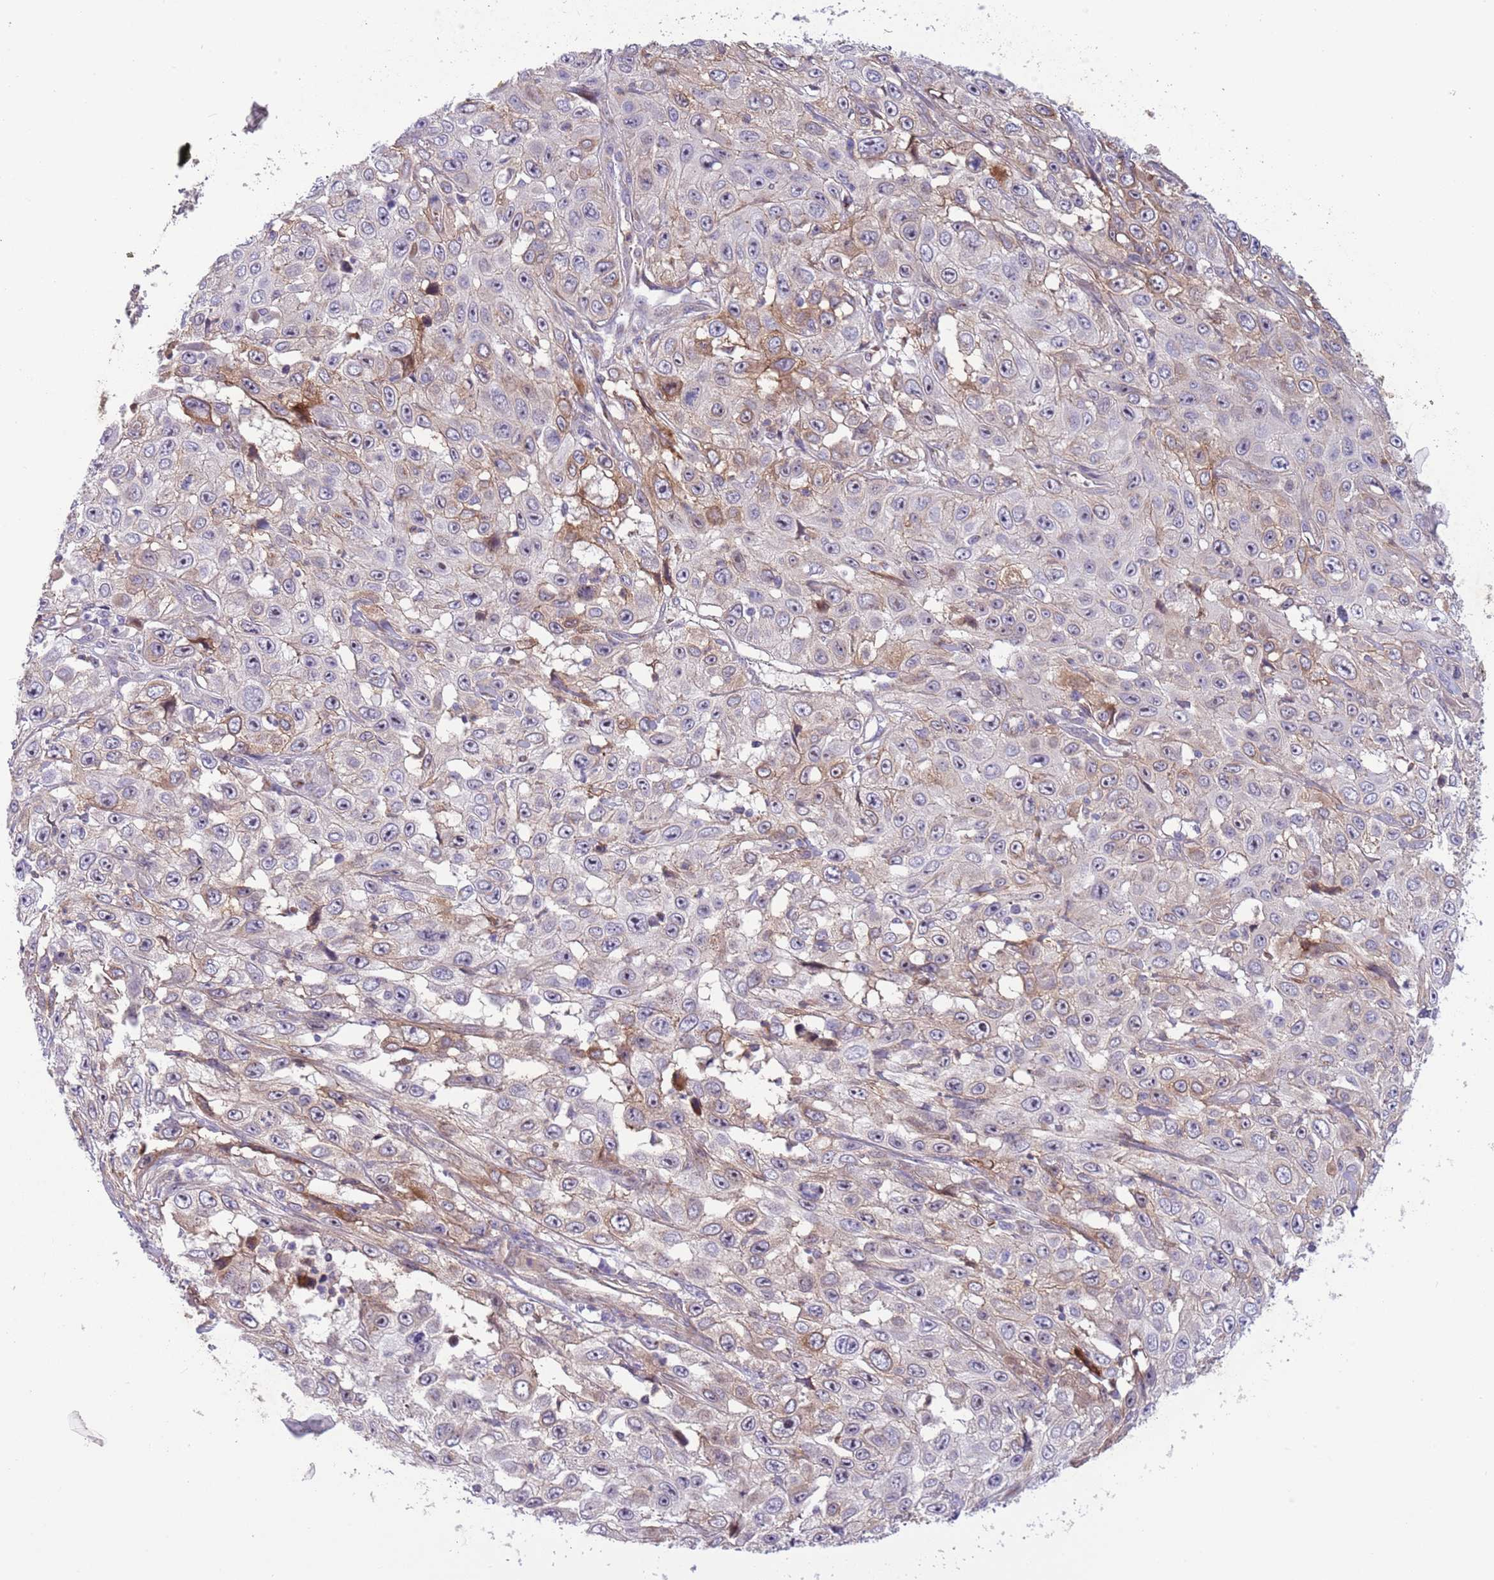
{"staining": {"intensity": "moderate", "quantity": "<25%", "location": "cytoplasmic/membranous"}, "tissue": "skin cancer", "cell_type": "Tumor cells", "image_type": "cancer", "snomed": [{"axis": "morphology", "description": "Squamous cell carcinoma, NOS"}, {"axis": "topography", "description": "Skin"}], "caption": "High-magnification brightfield microscopy of skin squamous cell carcinoma stained with DAB (3,3'-diaminobenzidine) (brown) and counterstained with hematoxylin (blue). tumor cells exhibit moderate cytoplasmic/membranous expression is appreciated in approximately<25% of cells.", "gene": "ITGB6", "patient": {"sex": "male", "age": 82}}